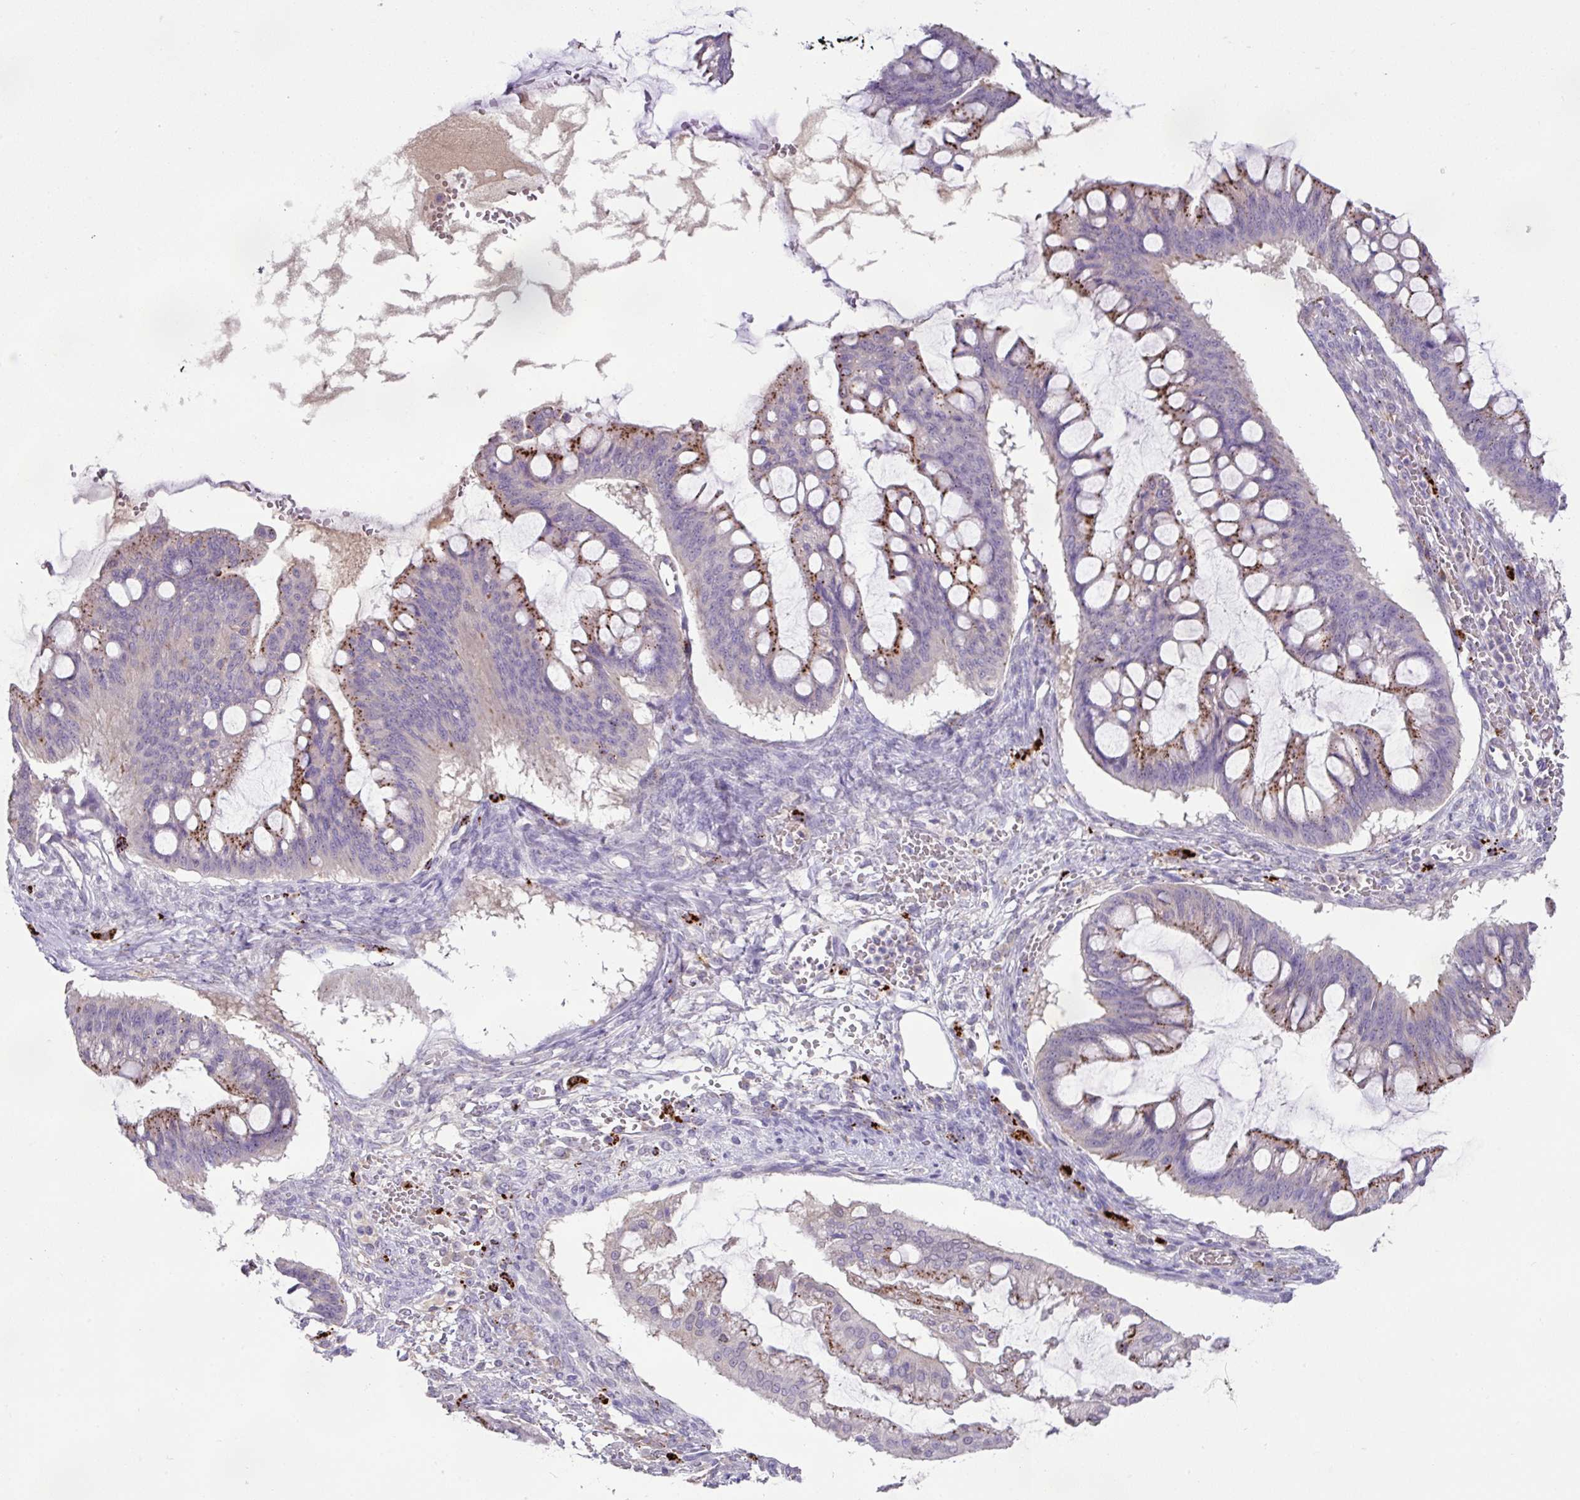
{"staining": {"intensity": "moderate", "quantity": "25%-75%", "location": "cytoplasmic/membranous"}, "tissue": "ovarian cancer", "cell_type": "Tumor cells", "image_type": "cancer", "snomed": [{"axis": "morphology", "description": "Cystadenocarcinoma, mucinous, NOS"}, {"axis": "topography", "description": "Ovary"}], "caption": "An IHC histopathology image of neoplastic tissue is shown. Protein staining in brown shows moderate cytoplasmic/membranous positivity in ovarian cancer (mucinous cystadenocarcinoma) within tumor cells.", "gene": "PLEKHH3", "patient": {"sex": "female", "age": 73}}